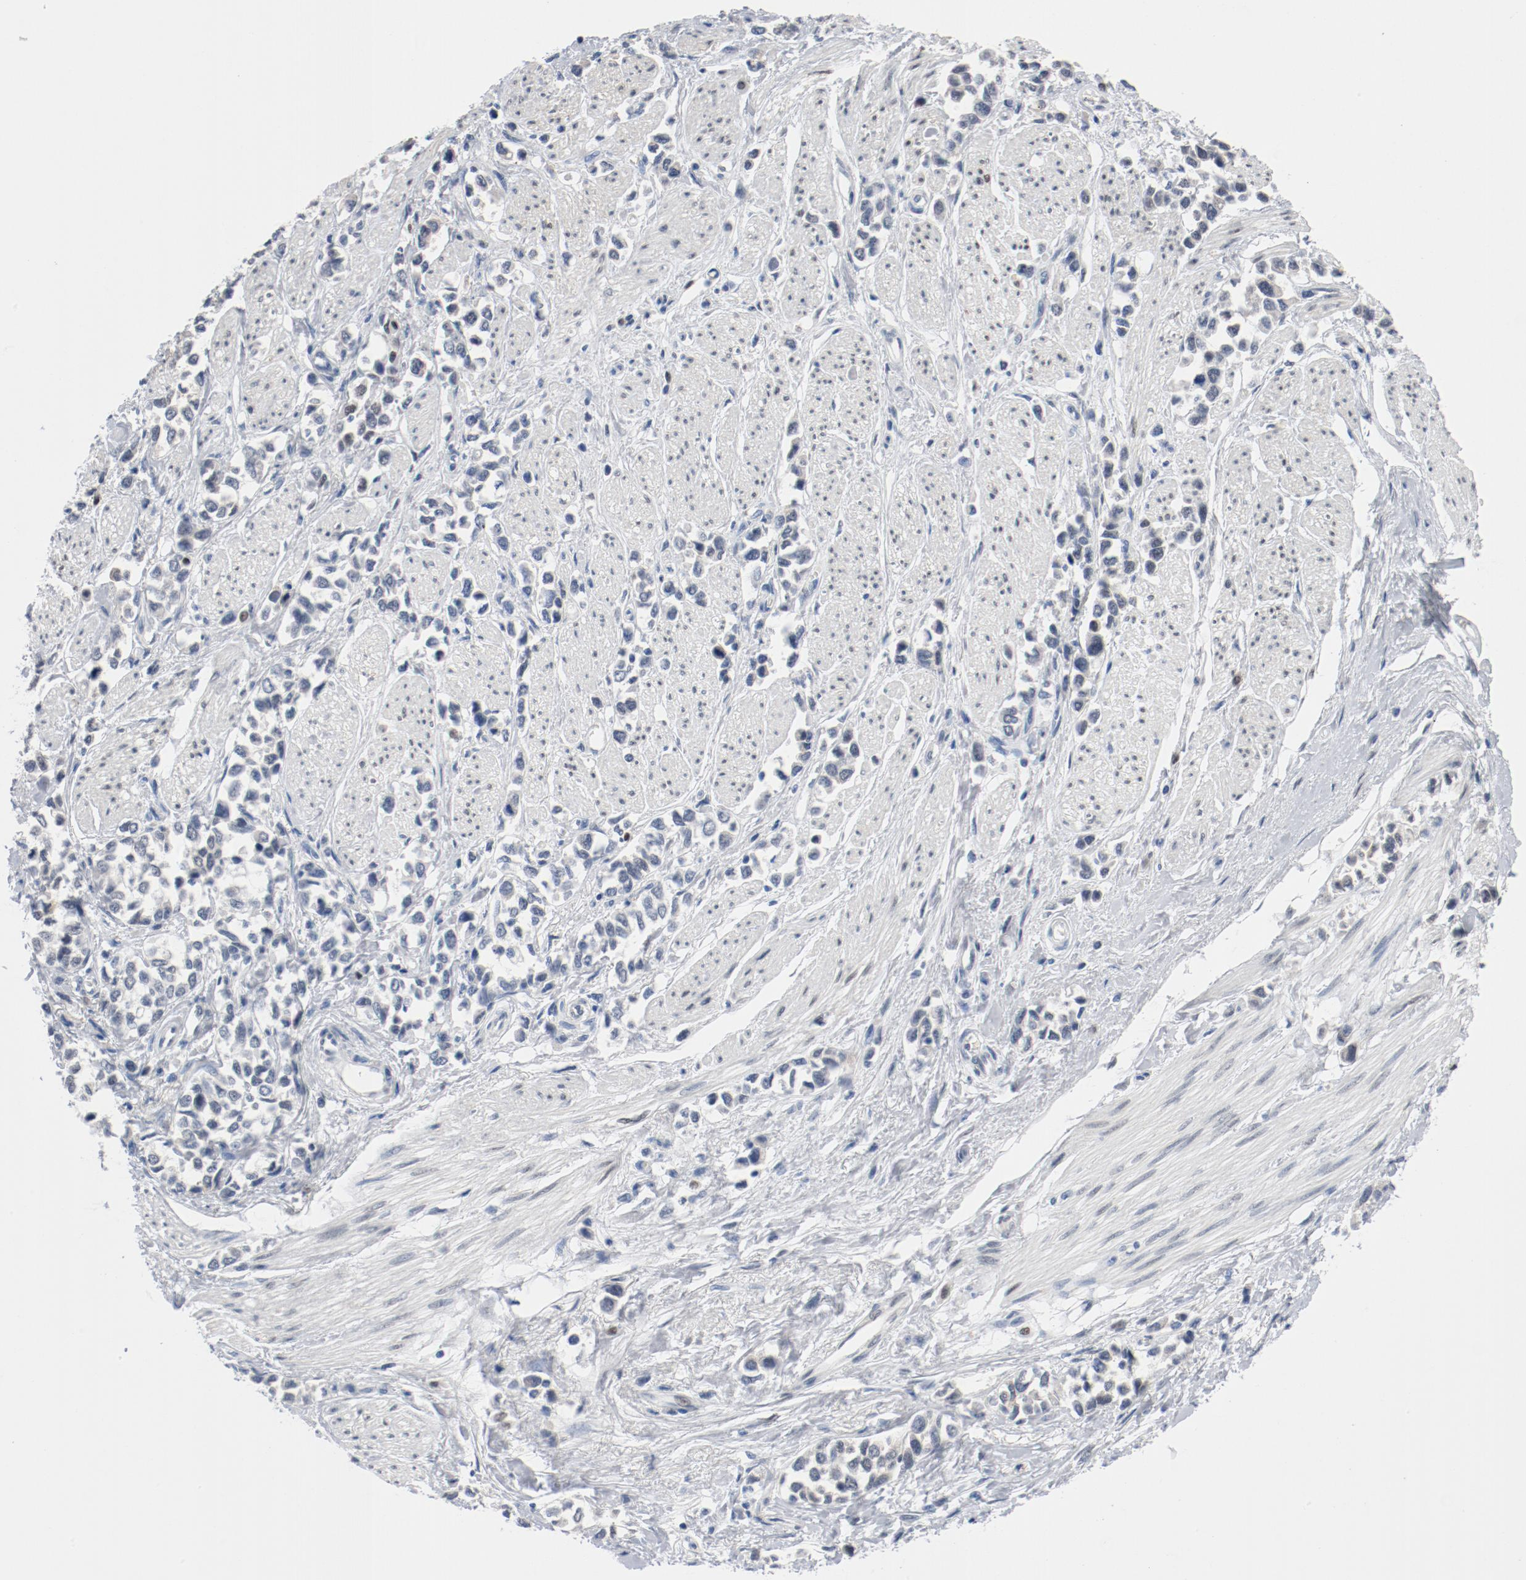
{"staining": {"intensity": "negative", "quantity": "none", "location": "none"}, "tissue": "stomach cancer", "cell_type": "Tumor cells", "image_type": "cancer", "snomed": [{"axis": "morphology", "description": "Adenocarcinoma, NOS"}, {"axis": "topography", "description": "Stomach, upper"}], "caption": "Immunohistochemistry (IHC) of human stomach cancer (adenocarcinoma) displays no positivity in tumor cells.", "gene": "FOXP1", "patient": {"sex": "male", "age": 76}}